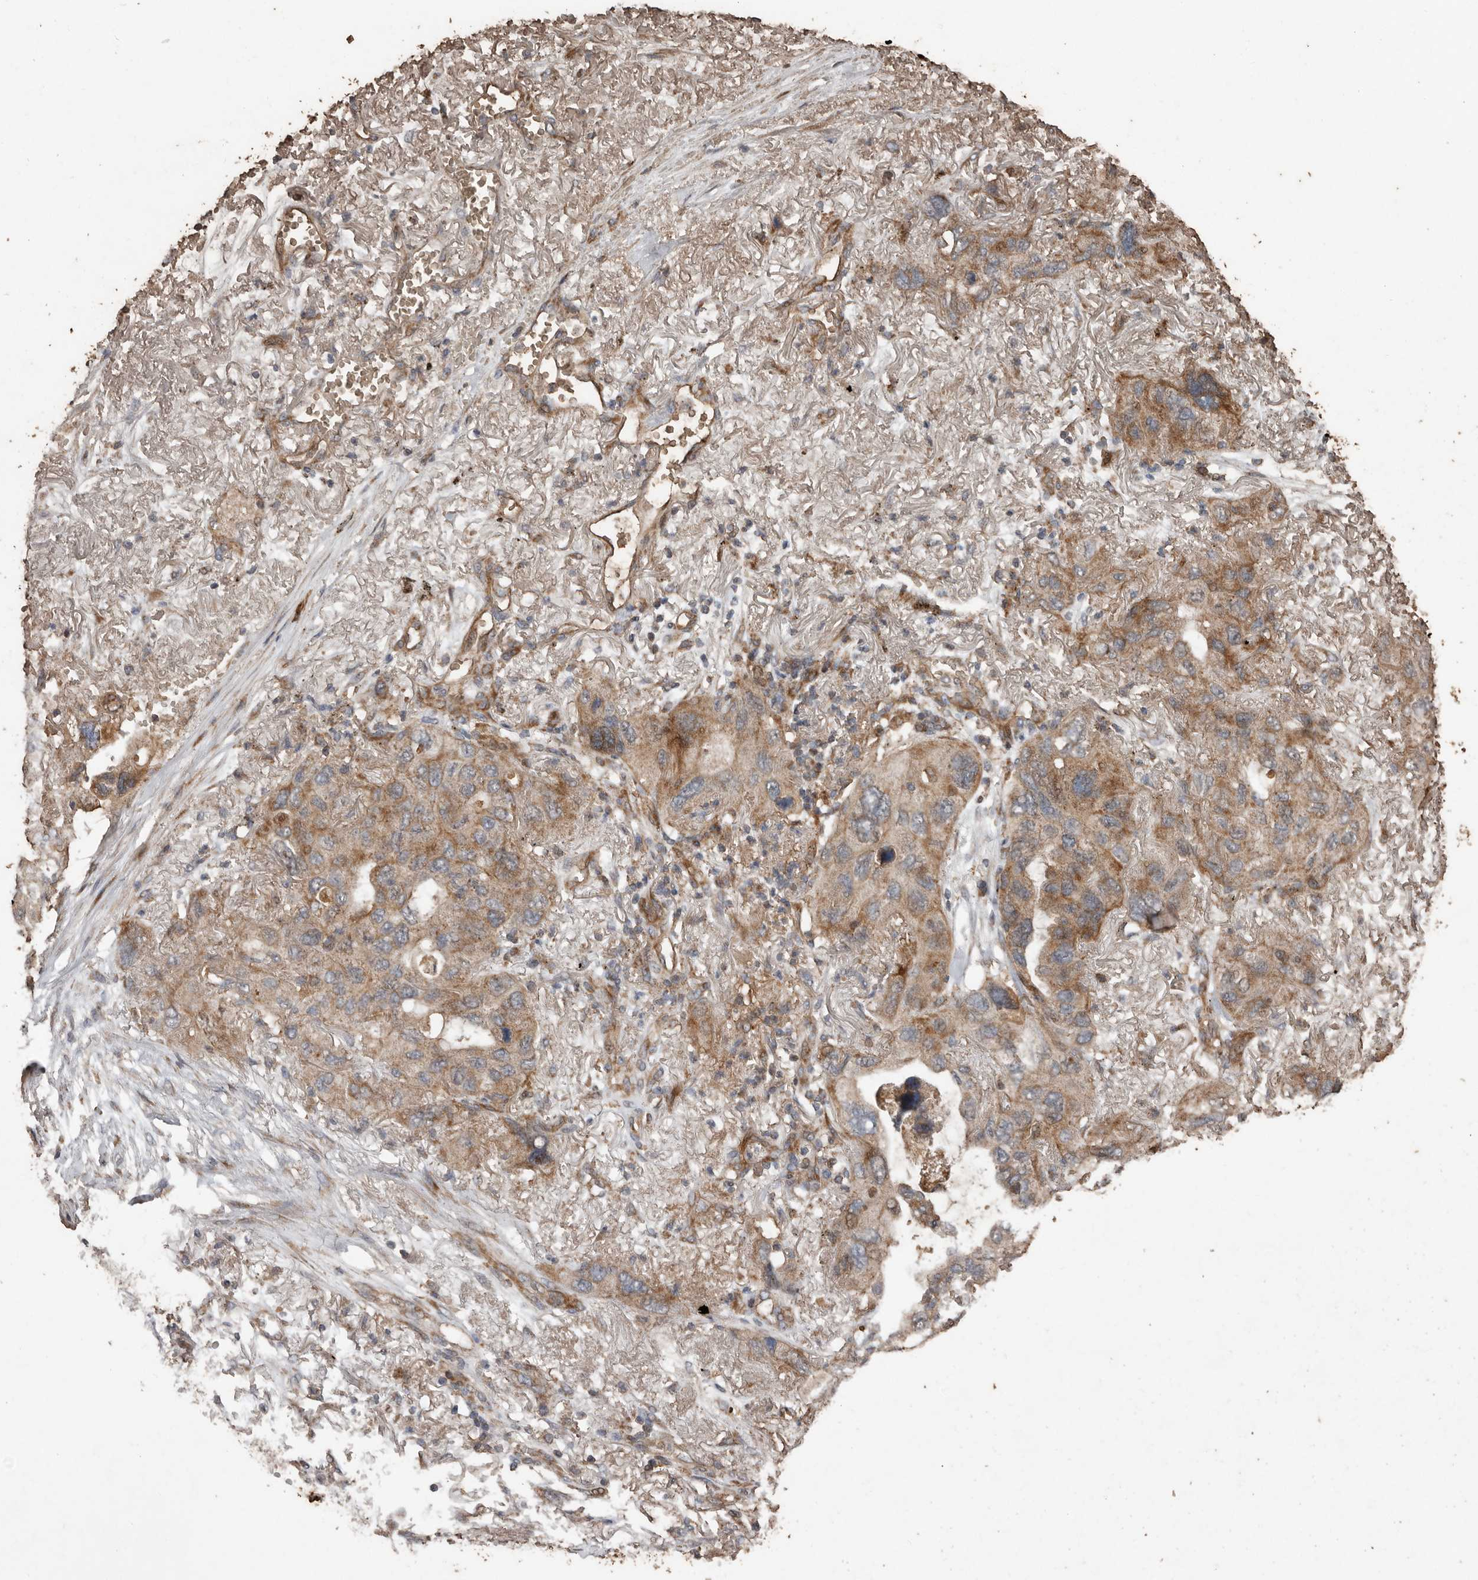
{"staining": {"intensity": "weak", "quantity": ">75%", "location": "cytoplasmic/membranous"}, "tissue": "lung cancer", "cell_type": "Tumor cells", "image_type": "cancer", "snomed": [{"axis": "morphology", "description": "Squamous cell carcinoma, NOS"}, {"axis": "topography", "description": "Lung"}], "caption": "Protein staining of lung cancer tissue shows weak cytoplasmic/membranous positivity in about >75% of tumor cells.", "gene": "RANBP17", "patient": {"sex": "female", "age": 73}}